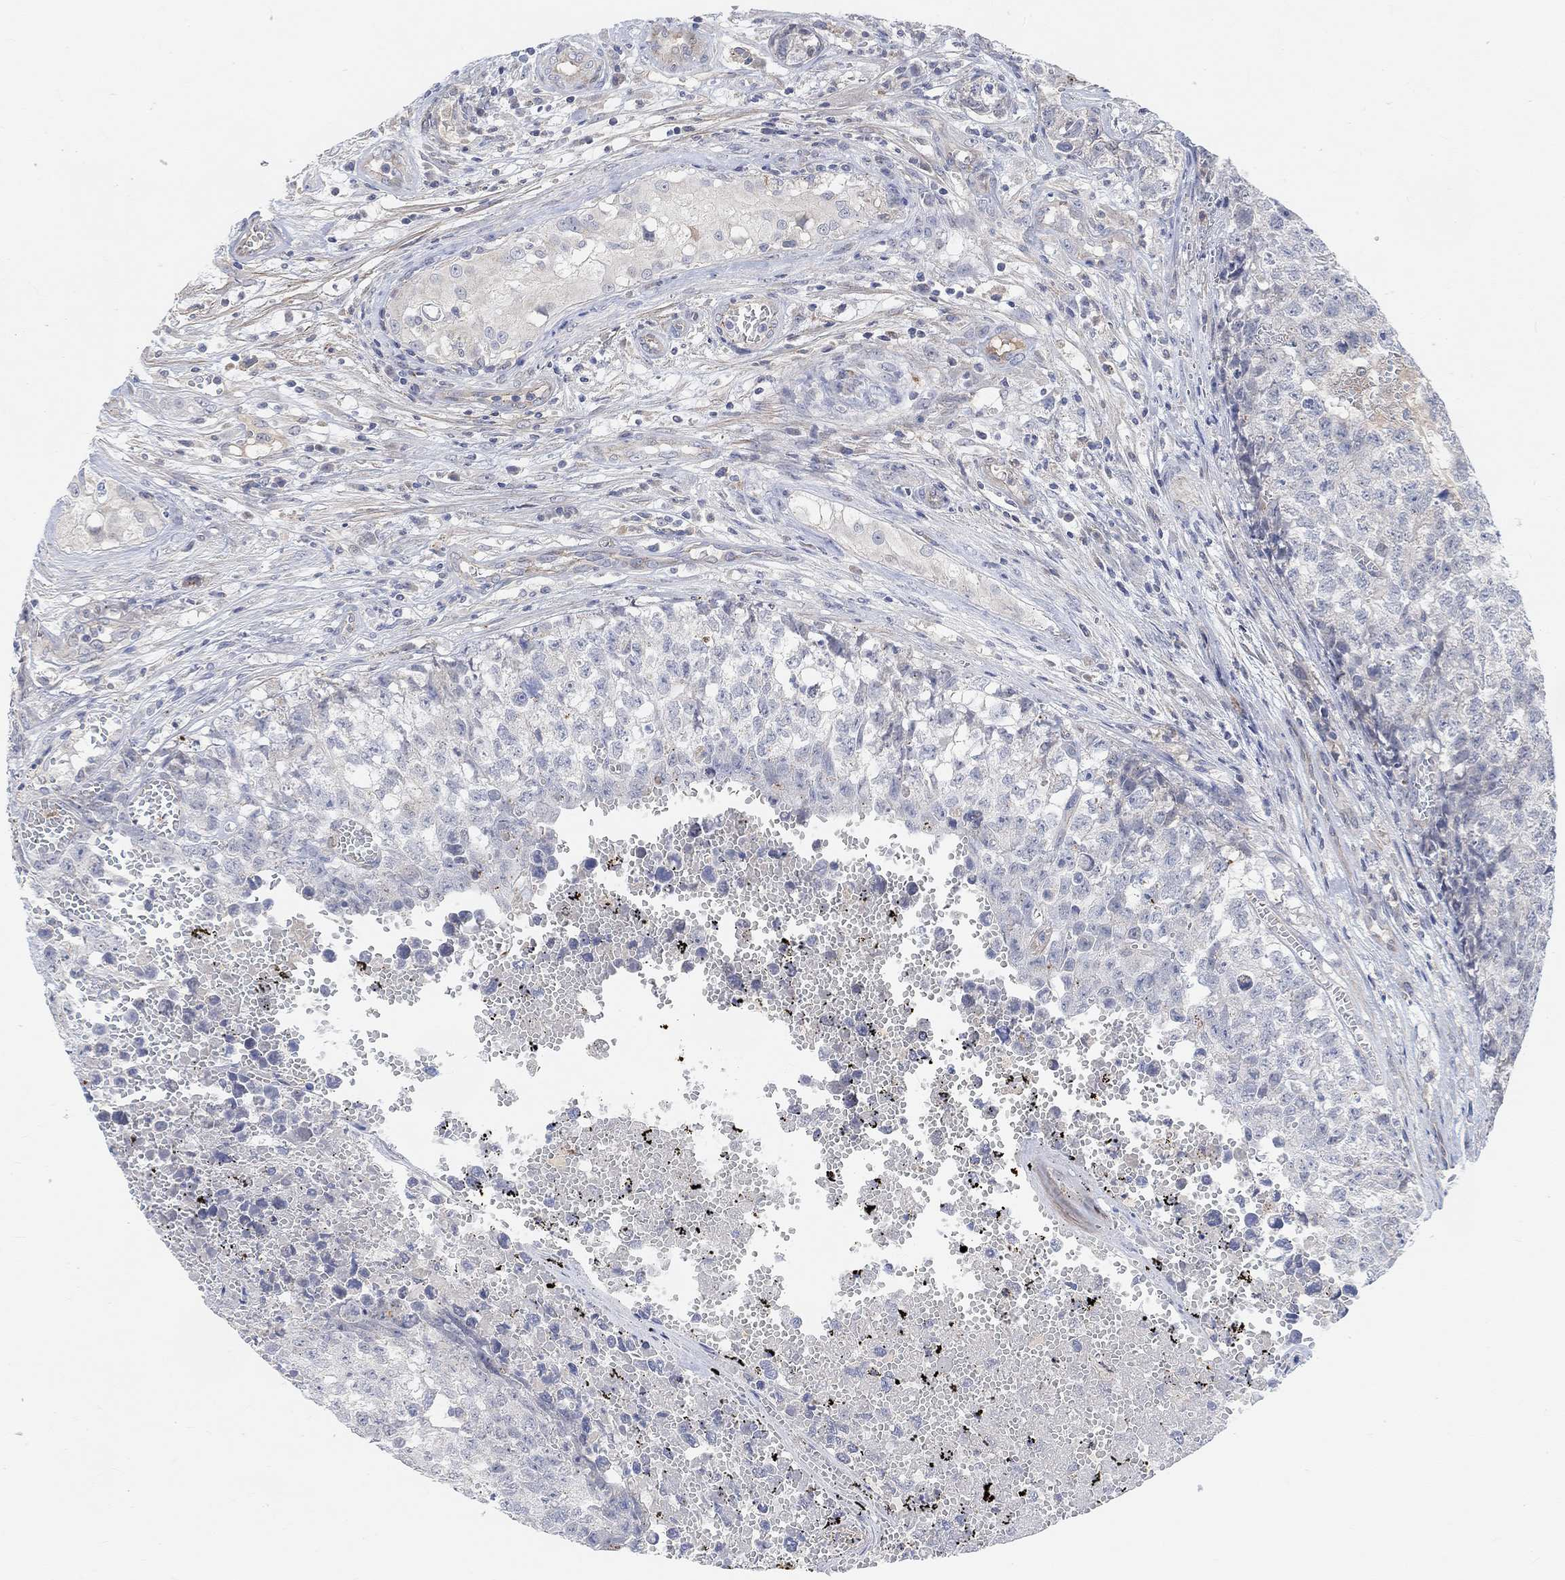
{"staining": {"intensity": "negative", "quantity": "none", "location": "none"}, "tissue": "testis cancer", "cell_type": "Tumor cells", "image_type": "cancer", "snomed": [{"axis": "morphology", "description": "Seminoma, NOS"}, {"axis": "morphology", "description": "Carcinoma, Embryonal, NOS"}, {"axis": "topography", "description": "Testis"}], "caption": "Seminoma (testis) was stained to show a protein in brown. There is no significant positivity in tumor cells. The staining is performed using DAB brown chromogen with nuclei counter-stained in using hematoxylin.", "gene": "HCRTR1", "patient": {"sex": "male", "age": 22}}